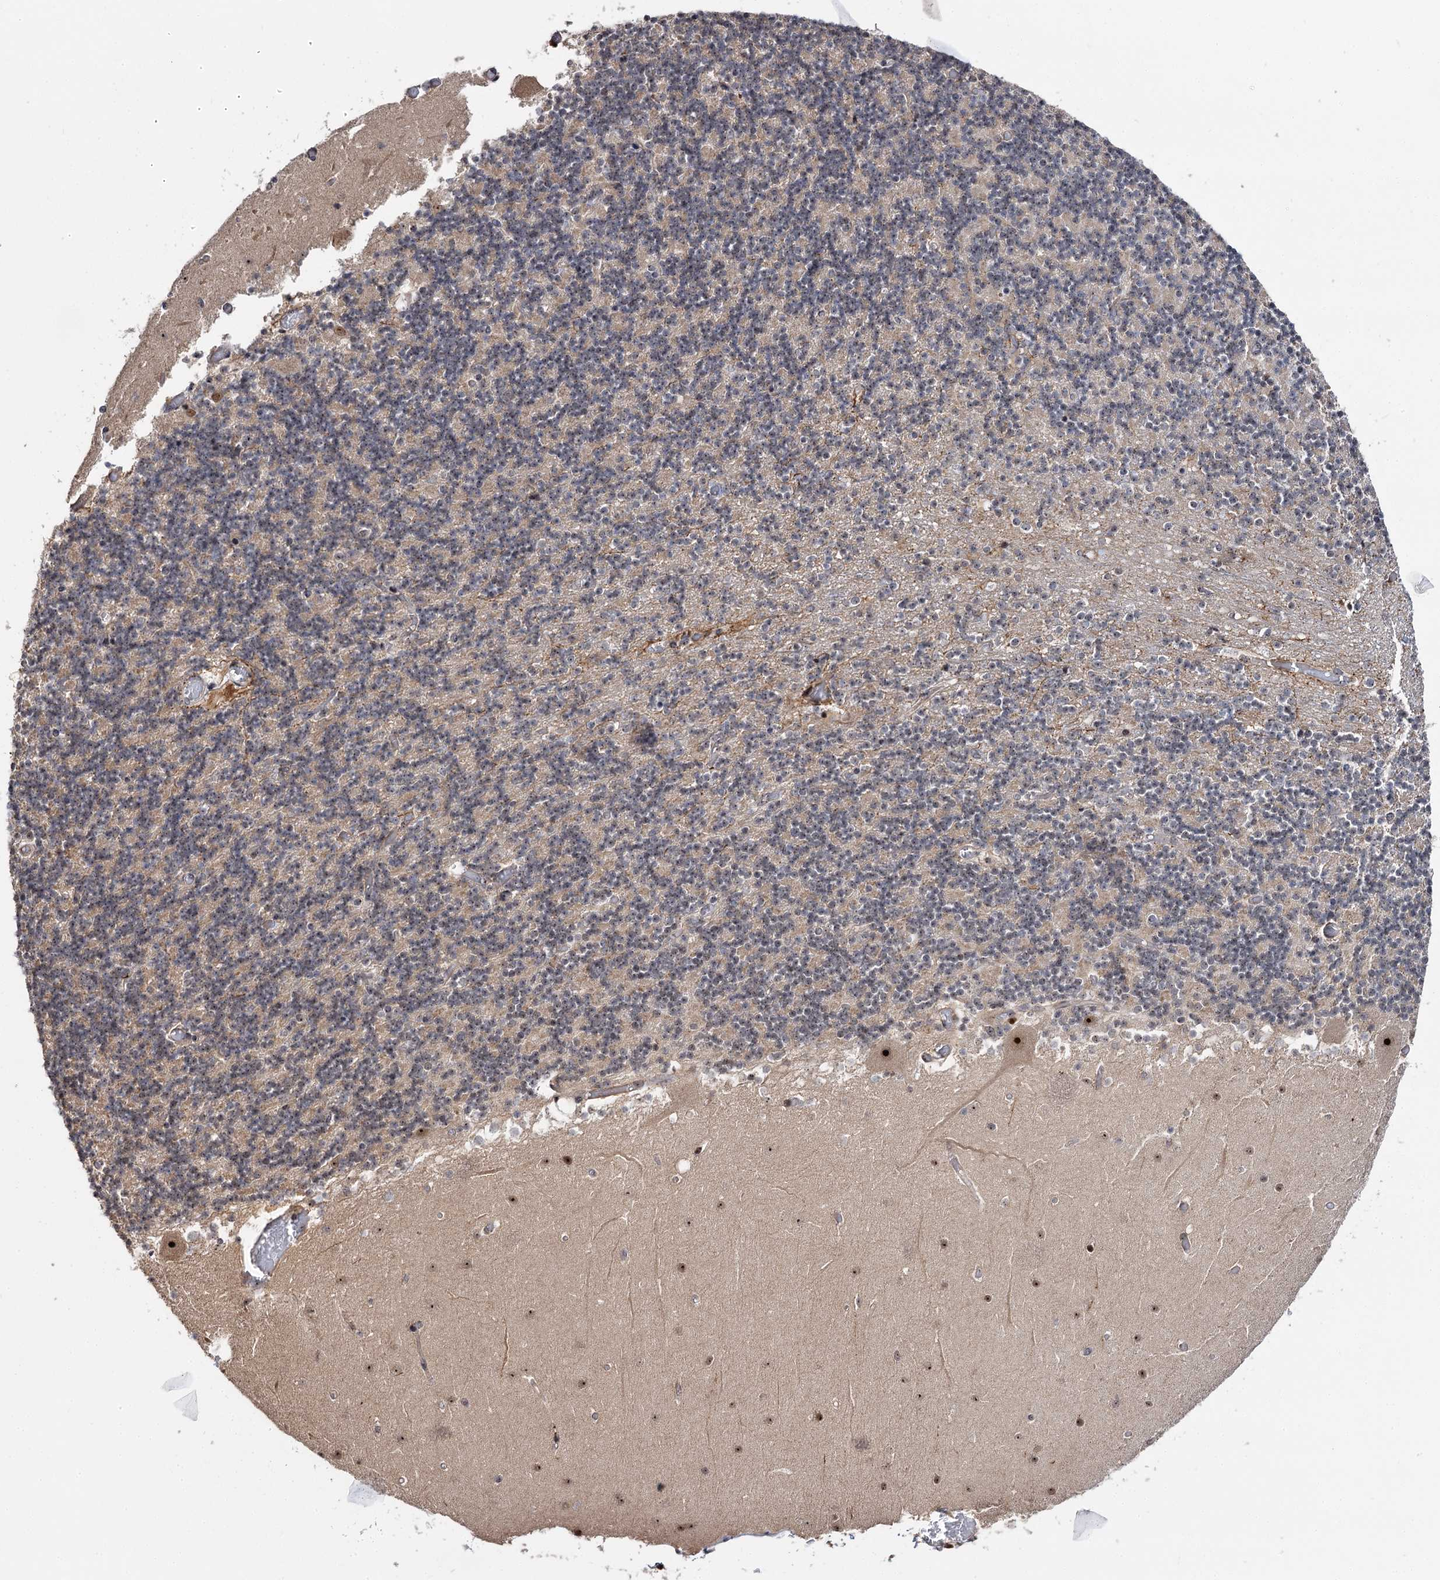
{"staining": {"intensity": "weak", "quantity": "25%-75%", "location": "cytoplasmic/membranous"}, "tissue": "cerebellum", "cell_type": "Cells in granular layer", "image_type": "normal", "snomed": [{"axis": "morphology", "description": "Normal tissue, NOS"}, {"axis": "topography", "description": "Cerebellum"}], "caption": "Brown immunohistochemical staining in benign cerebellum demonstrates weak cytoplasmic/membranous expression in about 25%-75% of cells in granular layer. (DAB (3,3'-diaminobenzidine) IHC with brightfield microscopy, high magnification).", "gene": "SUPT20H", "patient": {"sex": "female", "age": 28}}